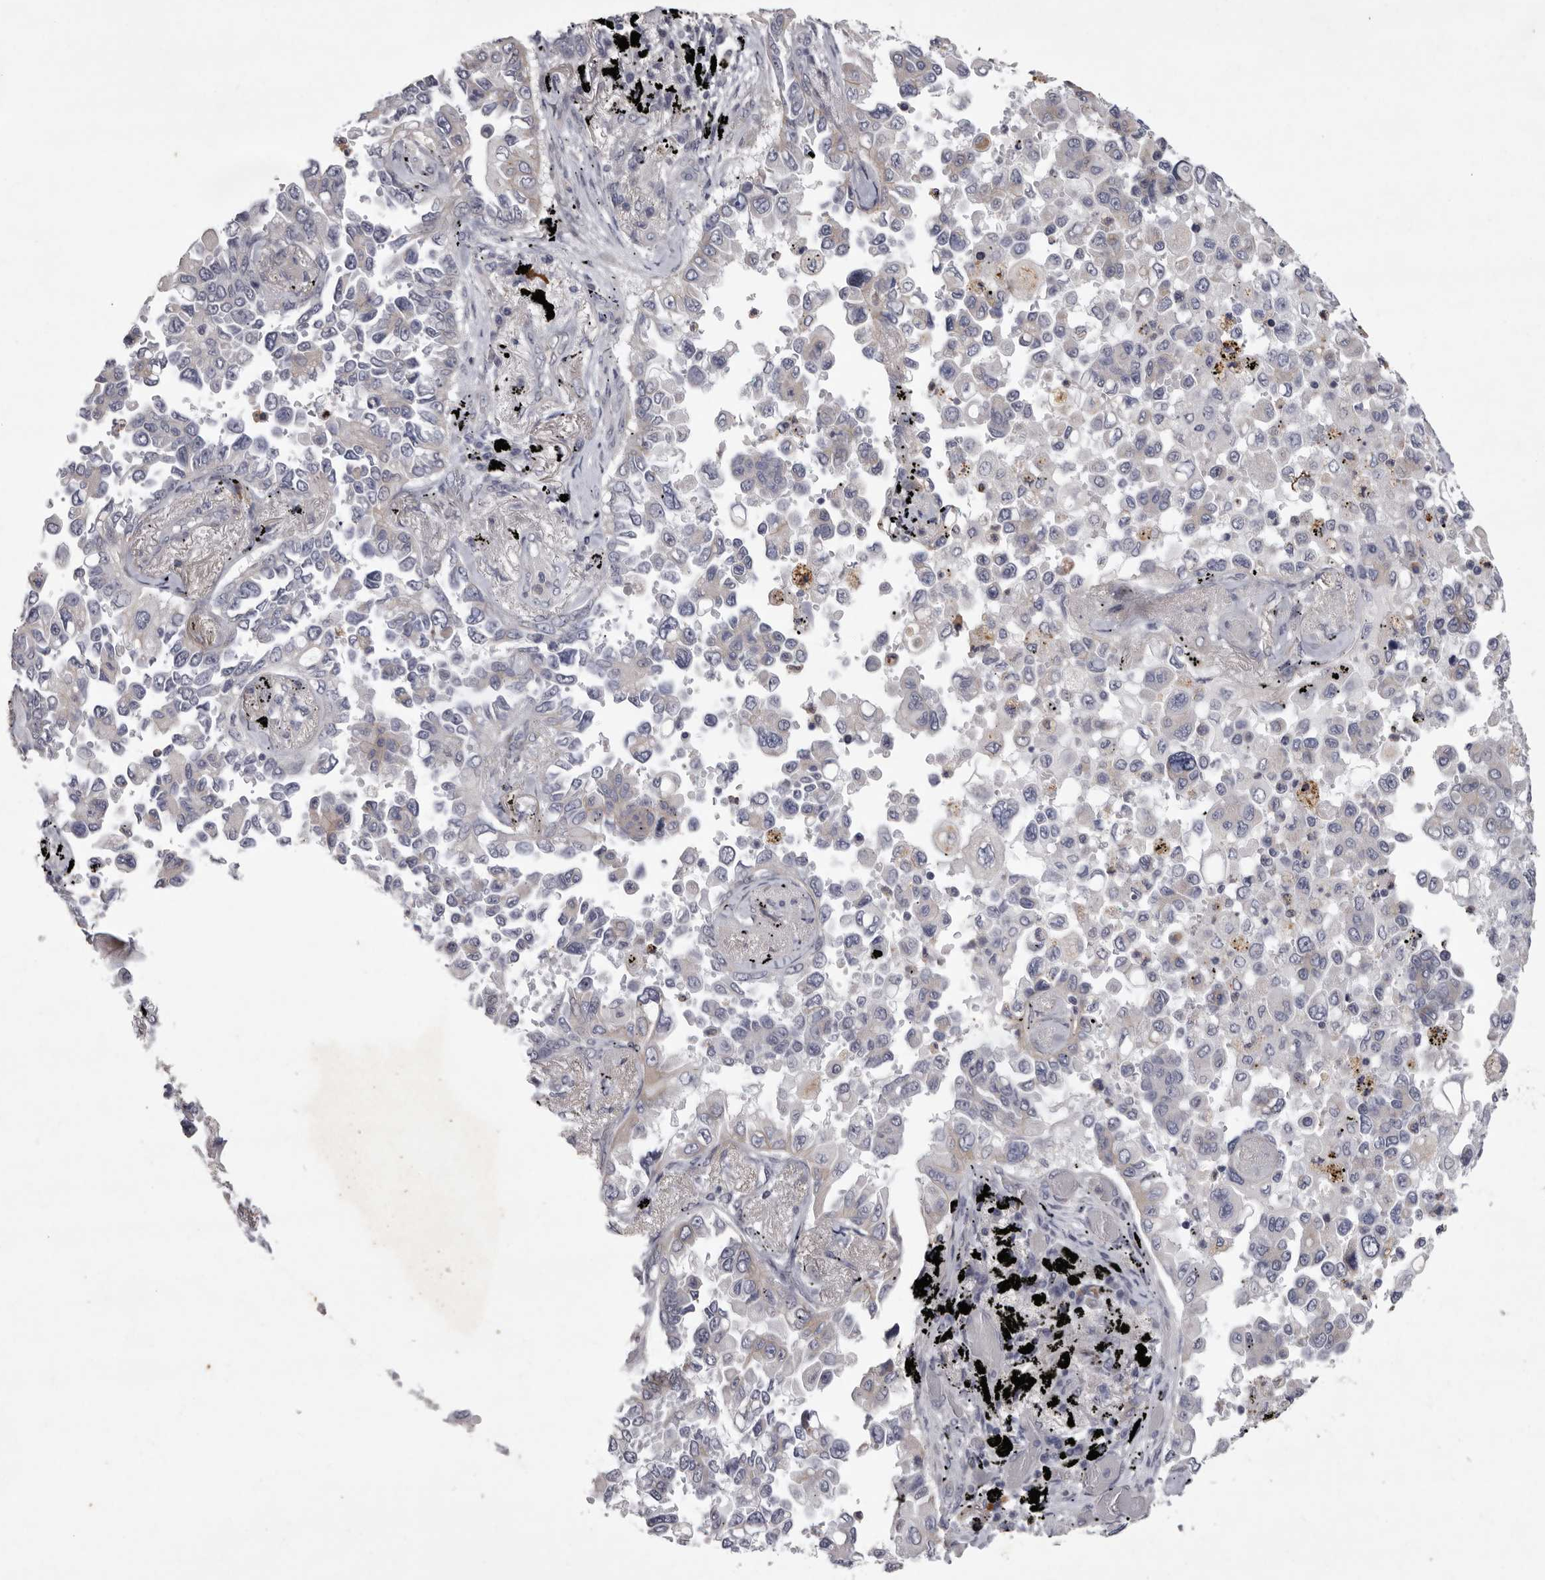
{"staining": {"intensity": "negative", "quantity": "none", "location": "none"}, "tissue": "lung cancer", "cell_type": "Tumor cells", "image_type": "cancer", "snomed": [{"axis": "morphology", "description": "Adenocarcinoma, NOS"}, {"axis": "topography", "description": "Lung"}], "caption": "A high-resolution image shows immunohistochemistry staining of lung adenocarcinoma, which shows no significant staining in tumor cells.", "gene": "NKAIN4", "patient": {"sex": "female", "age": 67}}